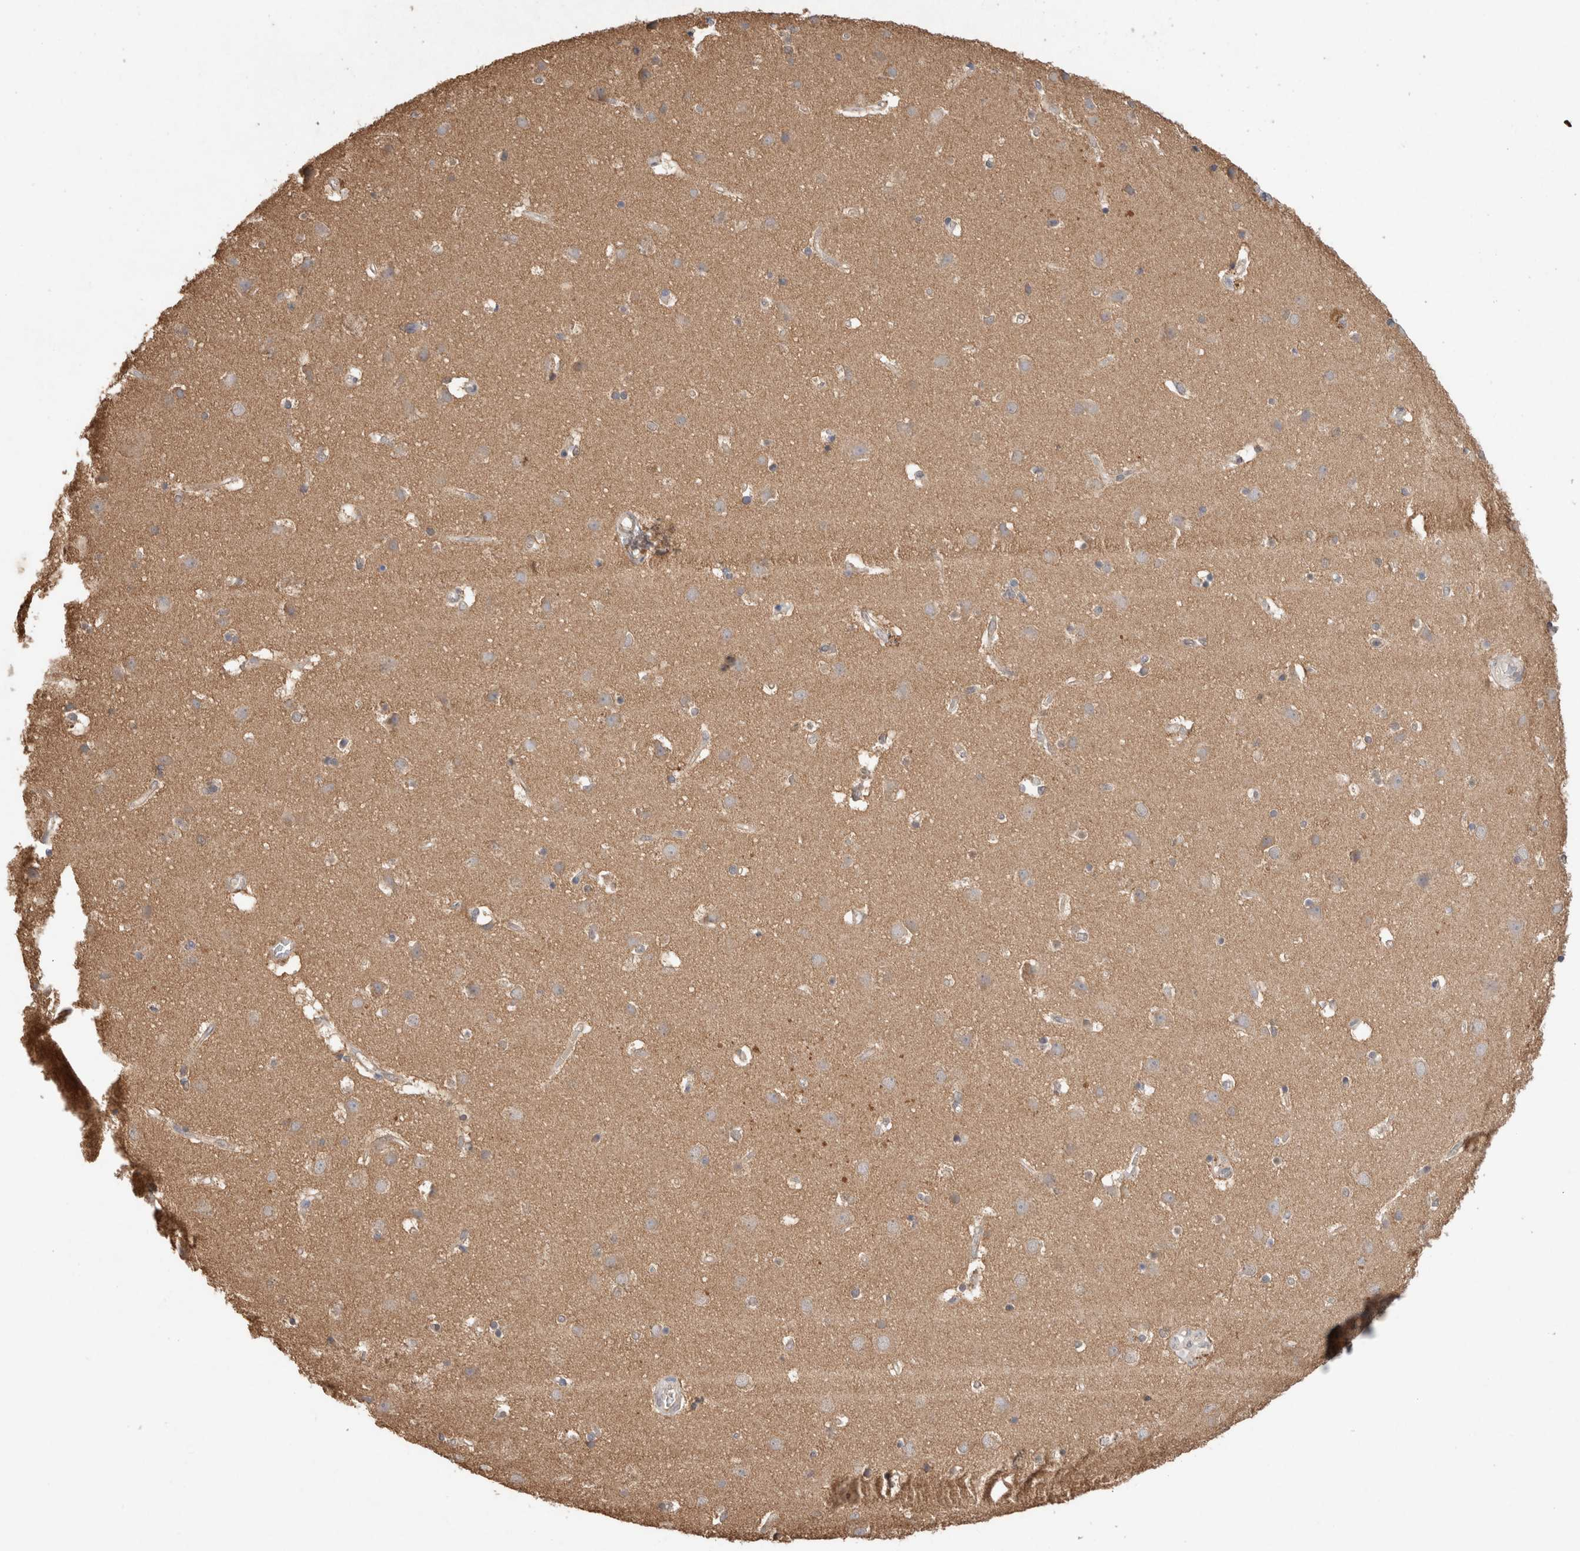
{"staining": {"intensity": "negative", "quantity": "none", "location": "none"}, "tissue": "cerebral cortex", "cell_type": "Endothelial cells", "image_type": "normal", "snomed": [{"axis": "morphology", "description": "Normal tissue, NOS"}, {"axis": "topography", "description": "Cerebral cortex"}], "caption": "Endothelial cells show no significant expression in normal cerebral cortex. Brightfield microscopy of immunohistochemistry stained with DAB (brown) and hematoxylin (blue), captured at high magnification.", "gene": "RAB14", "patient": {"sex": "male", "age": 54}}